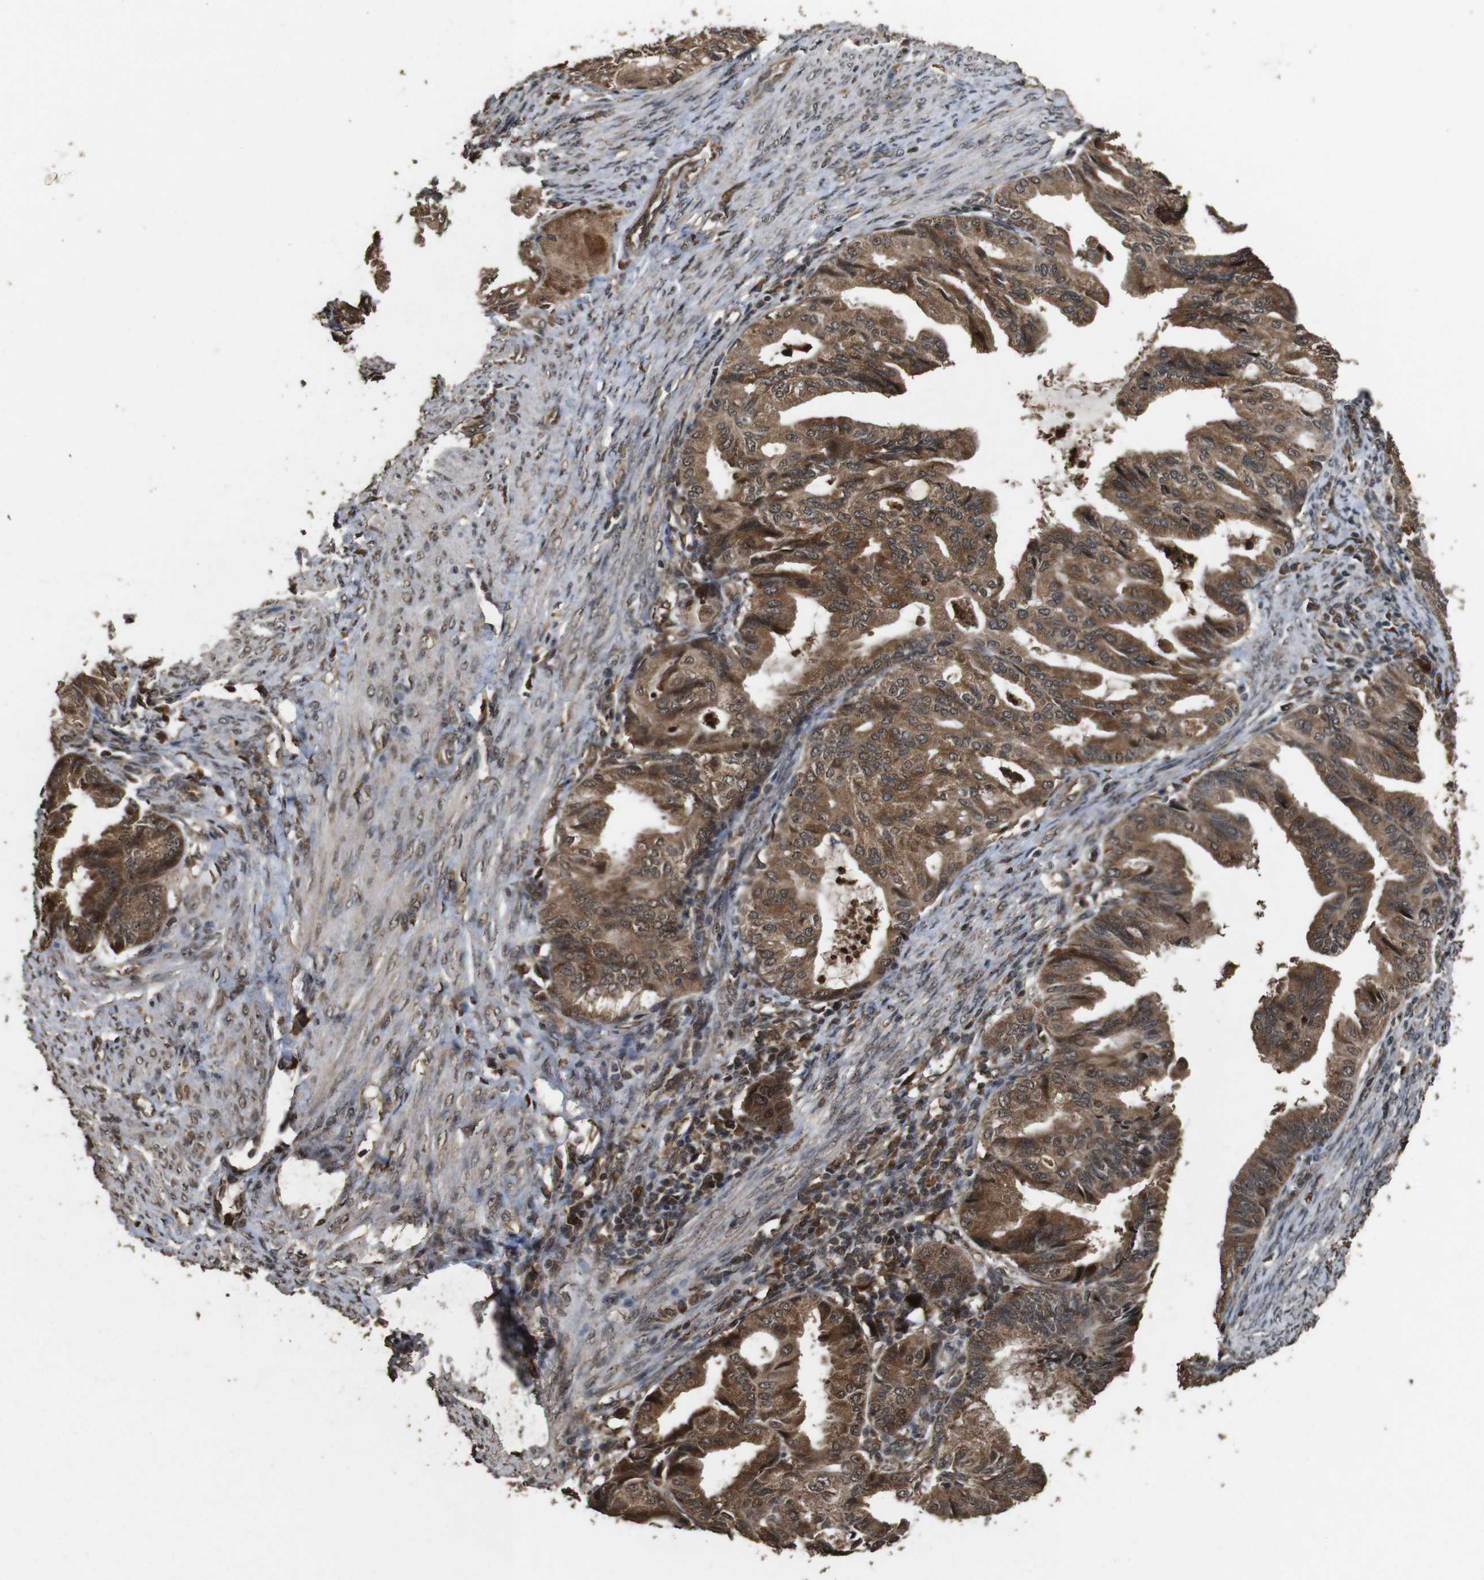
{"staining": {"intensity": "moderate", "quantity": ">75%", "location": "cytoplasmic/membranous"}, "tissue": "endometrial cancer", "cell_type": "Tumor cells", "image_type": "cancer", "snomed": [{"axis": "morphology", "description": "Adenocarcinoma, NOS"}, {"axis": "topography", "description": "Endometrium"}], "caption": "A medium amount of moderate cytoplasmic/membranous staining is identified in about >75% of tumor cells in endometrial cancer tissue. The protein of interest is shown in brown color, while the nuclei are stained blue.", "gene": "RRAS2", "patient": {"sex": "female", "age": 86}}